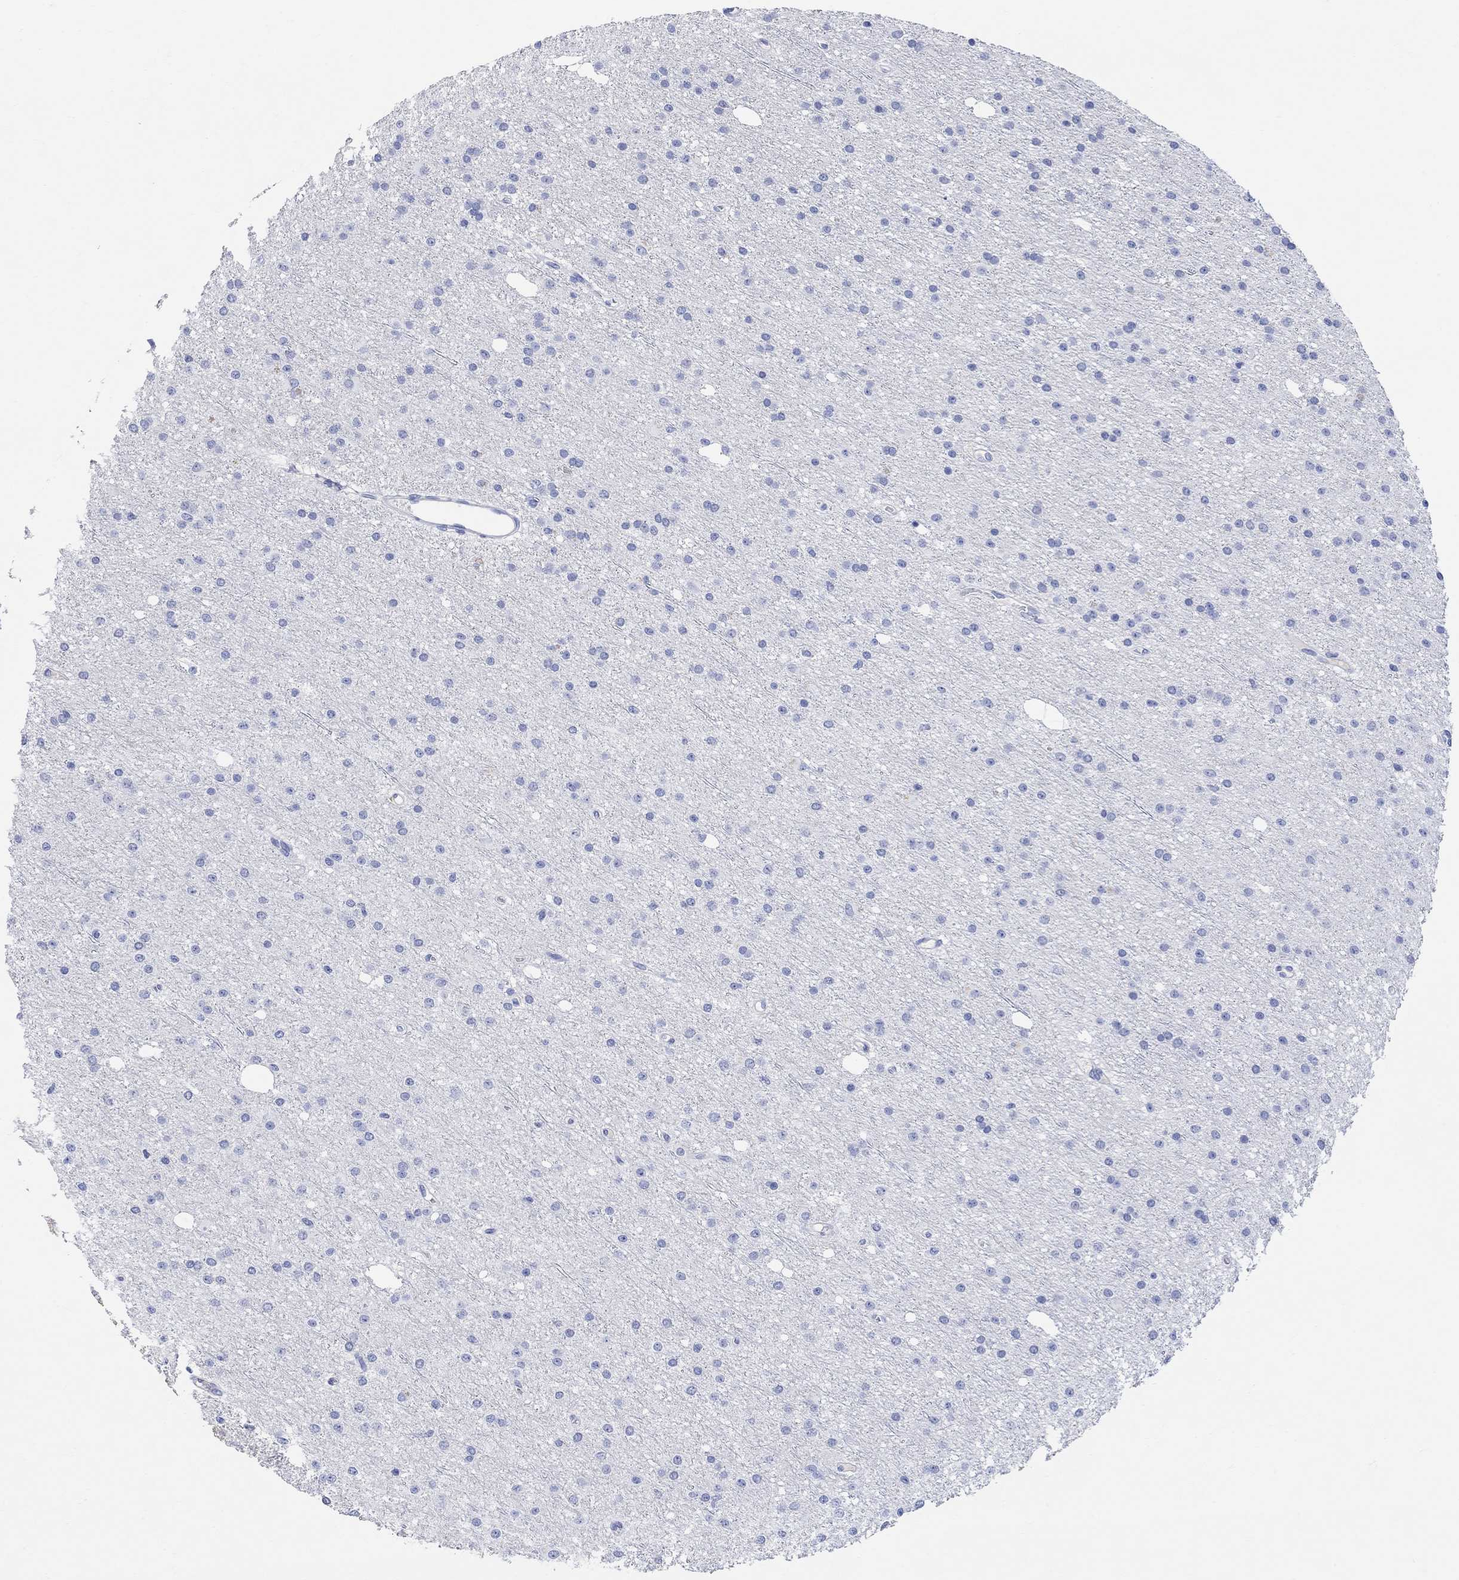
{"staining": {"intensity": "negative", "quantity": "none", "location": "none"}, "tissue": "glioma", "cell_type": "Tumor cells", "image_type": "cancer", "snomed": [{"axis": "morphology", "description": "Glioma, malignant, Low grade"}, {"axis": "topography", "description": "Brain"}], "caption": "This is a micrograph of immunohistochemistry (IHC) staining of malignant low-grade glioma, which shows no staining in tumor cells. Nuclei are stained in blue.", "gene": "TYR", "patient": {"sex": "male", "age": 27}}